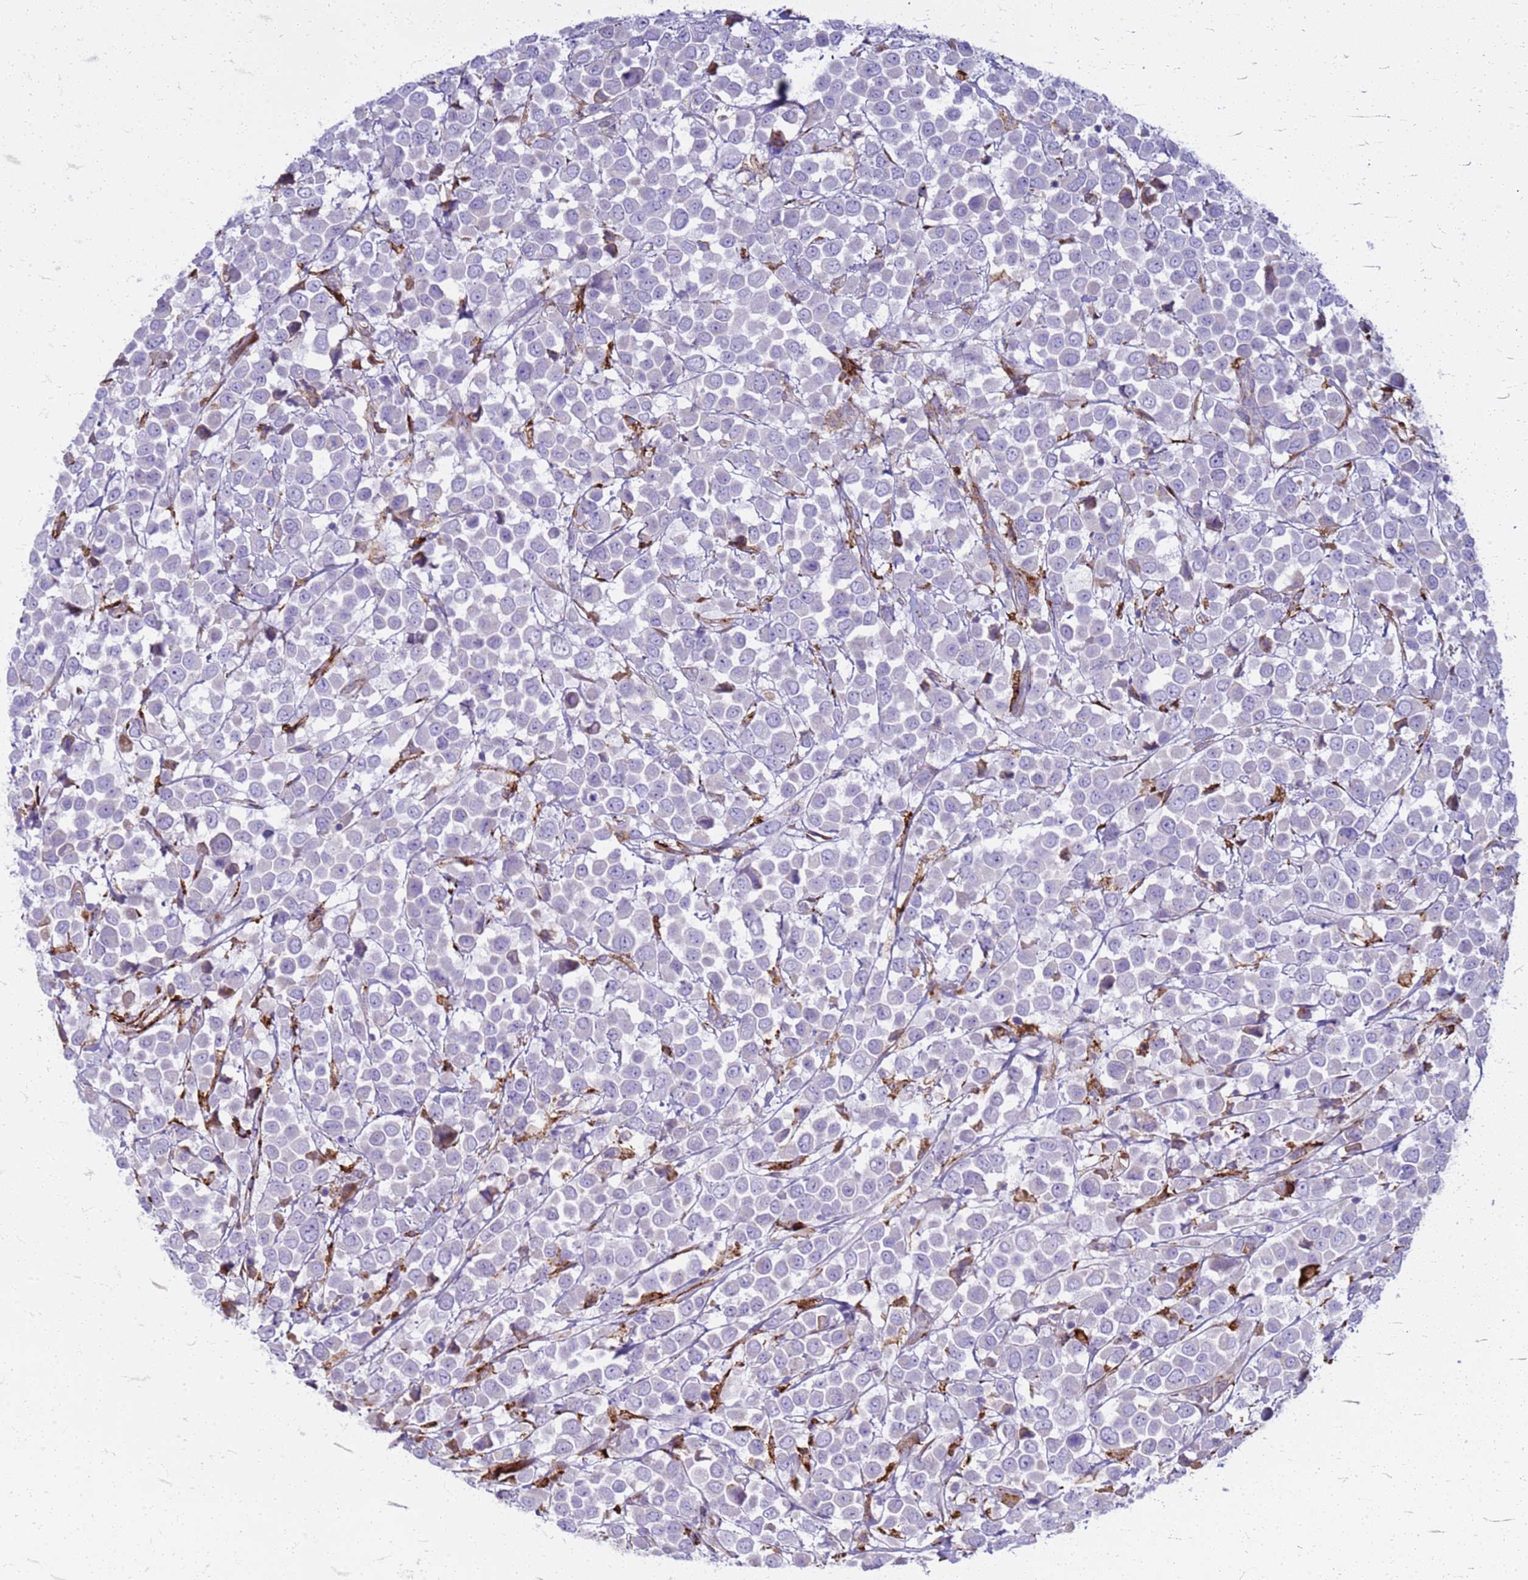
{"staining": {"intensity": "negative", "quantity": "none", "location": "none"}, "tissue": "breast cancer", "cell_type": "Tumor cells", "image_type": "cancer", "snomed": [{"axis": "morphology", "description": "Duct carcinoma"}, {"axis": "topography", "description": "Breast"}], "caption": "IHC image of neoplastic tissue: breast cancer (invasive ductal carcinoma) stained with DAB displays no significant protein positivity in tumor cells.", "gene": "PDK3", "patient": {"sex": "female", "age": 61}}